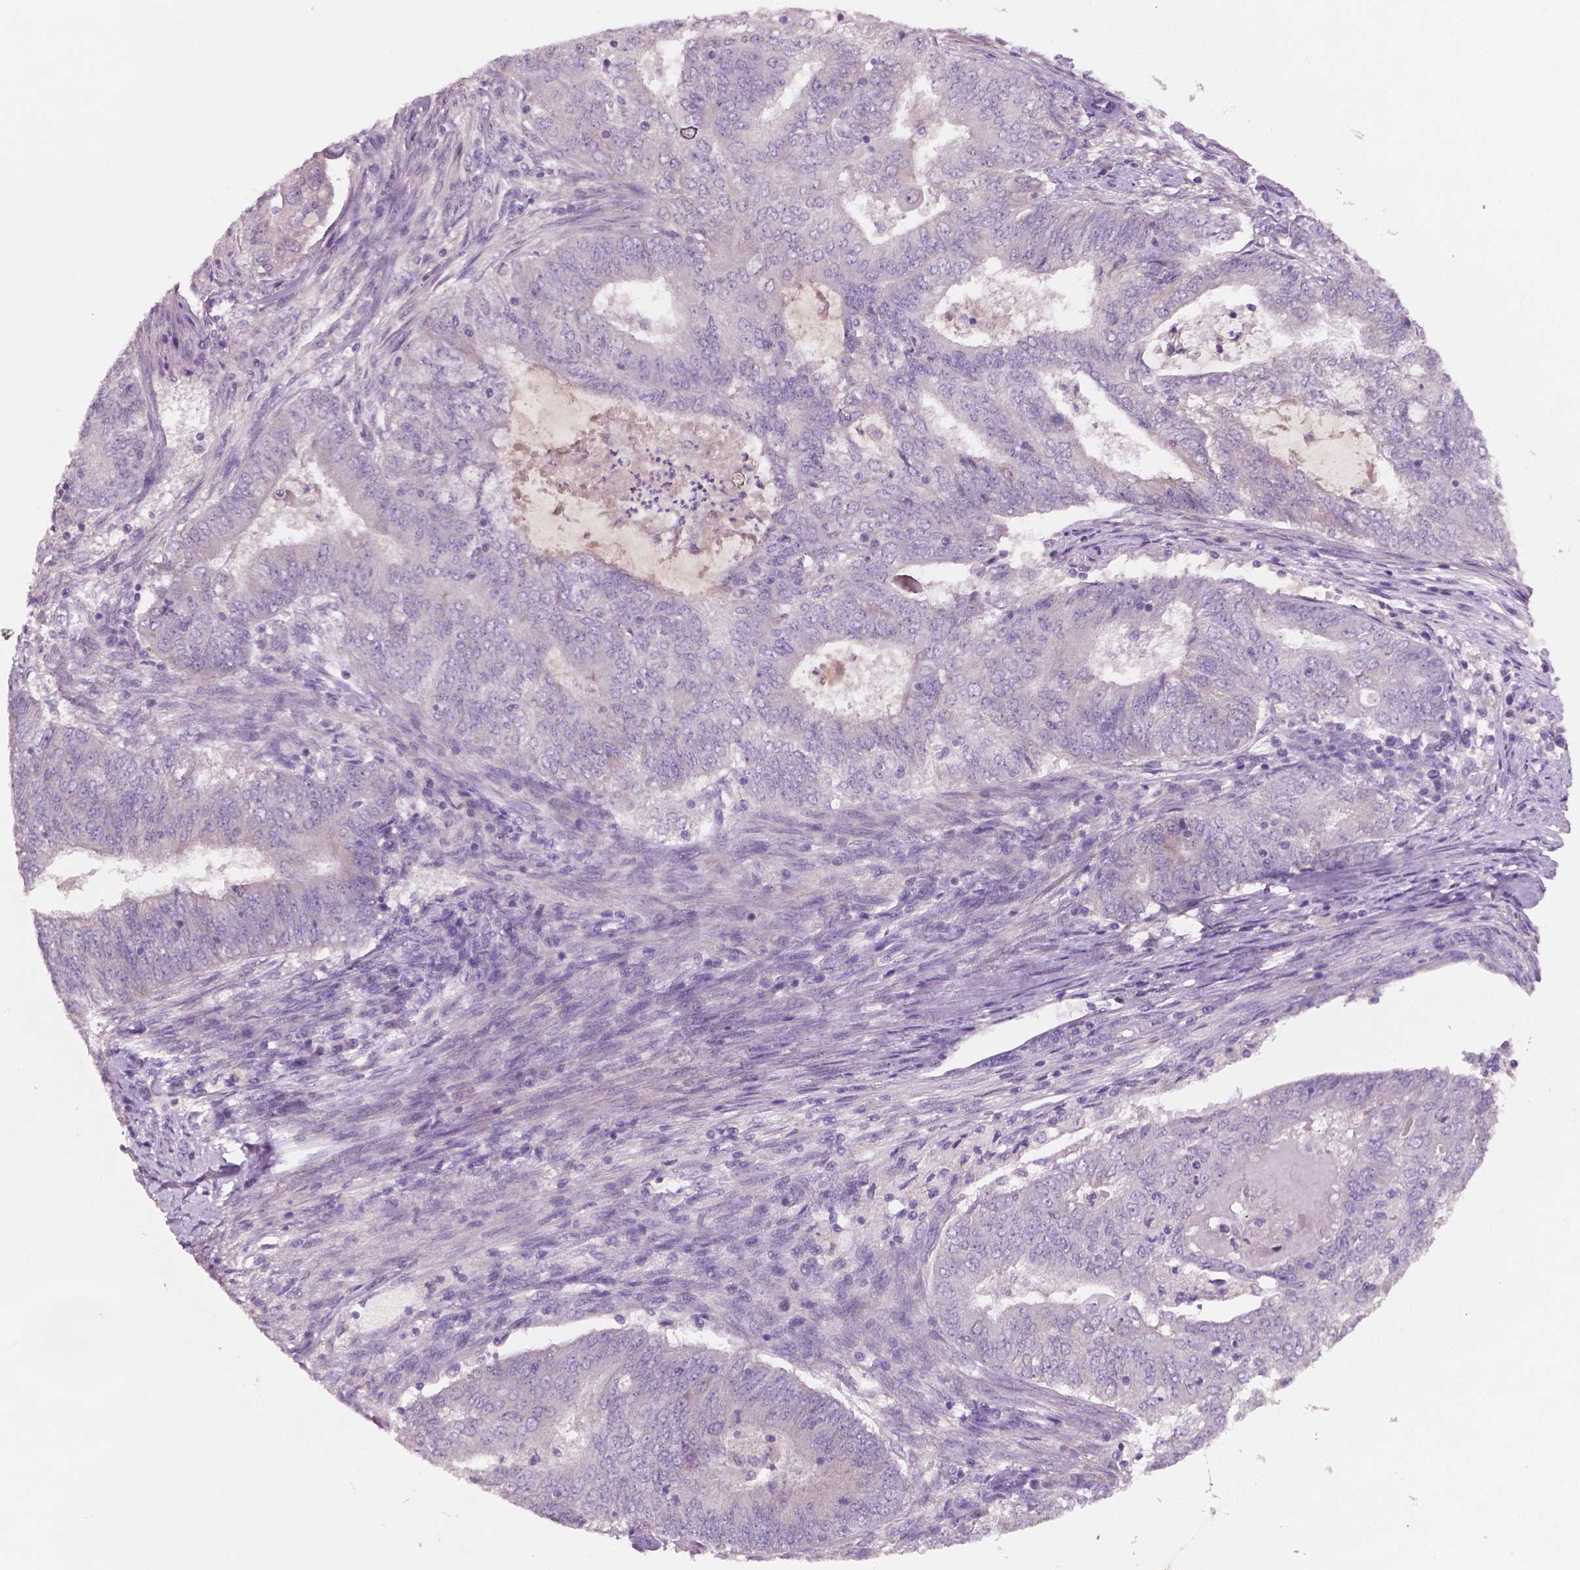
{"staining": {"intensity": "moderate", "quantity": "<25%", "location": "cytoplasmic/membranous"}, "tissue": "endometrial cancer", "cell_type": "Tumor cells", "image_type": "cancer", "snomed": [{"axis": "morphology", "description": "Adenocarcinoma, NOS"}, {"axis": "topography", "description": "Endometrium"}], "caption": "Endometrial cancer (adenocarcinoma) stained with a brown dye displays moderate cytoplasmic/membranous positive positivity in approximately <25% of tumor cells.", "gene": "LSM14B", "patient": {"sex": "female", "age": 62}}